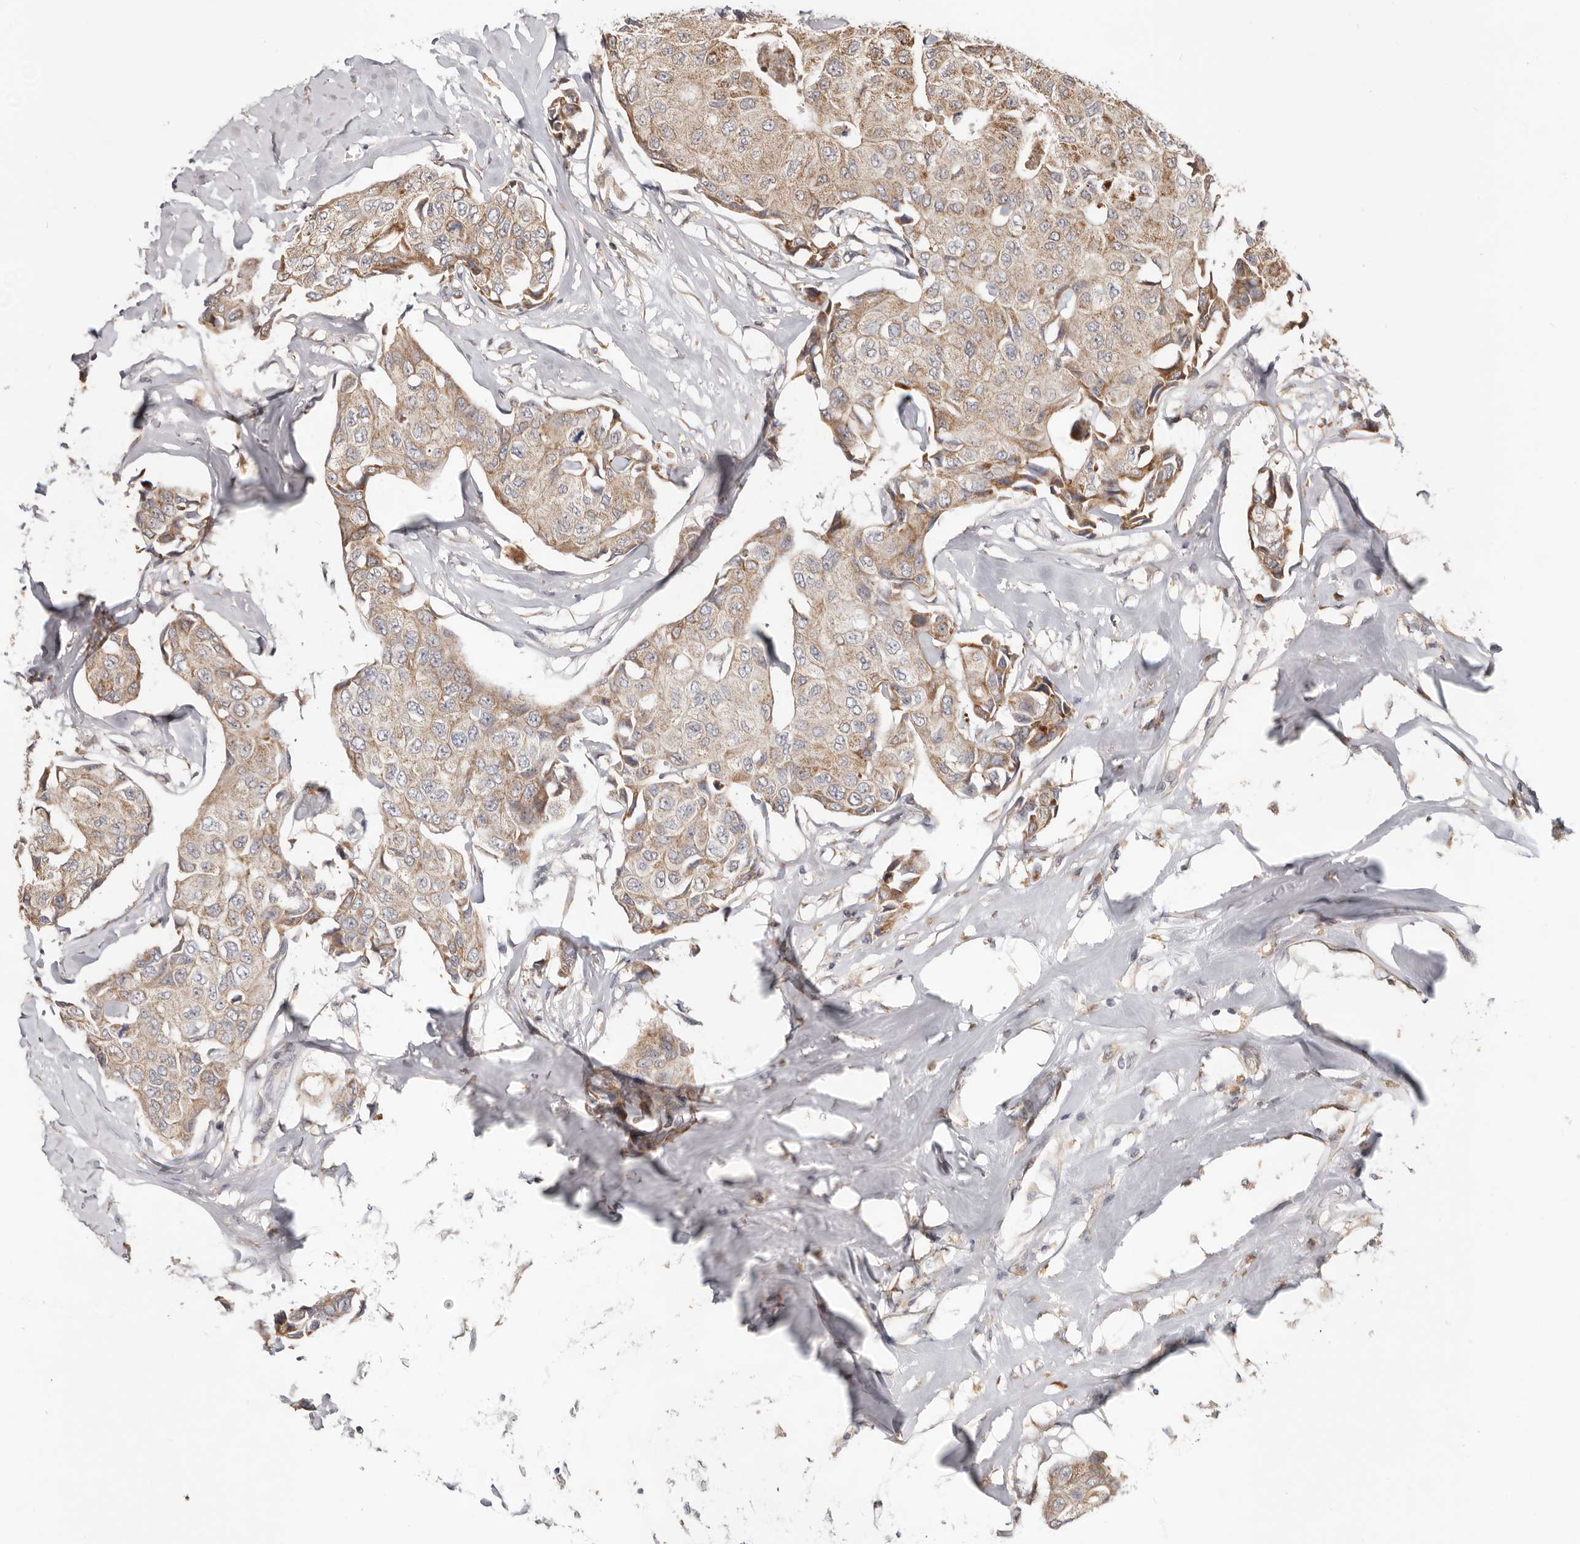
{"staining": {"intensity": "weak", "quantity": ">75%", "location": "cytoplasmic/membranous"}, "tissue": "breast cancer", "cell_type": "Tumor cells", "image_type": "cancer", "snomed": [{"axis": "morphology", "description": "Duct carcinoma"}, {"axis": "topography", "description": "Breast"}], "caption": "DAB (3,3'-diaminobenzidine) immunohistochemical staining of breast infiltrating ductal carcinoma demonstrates weak cytoplasmic/membranous protein staining in approximately >75% of tumor cells.", "gene": "LRP6", "patient": {"sex": "female", "age": 80}}